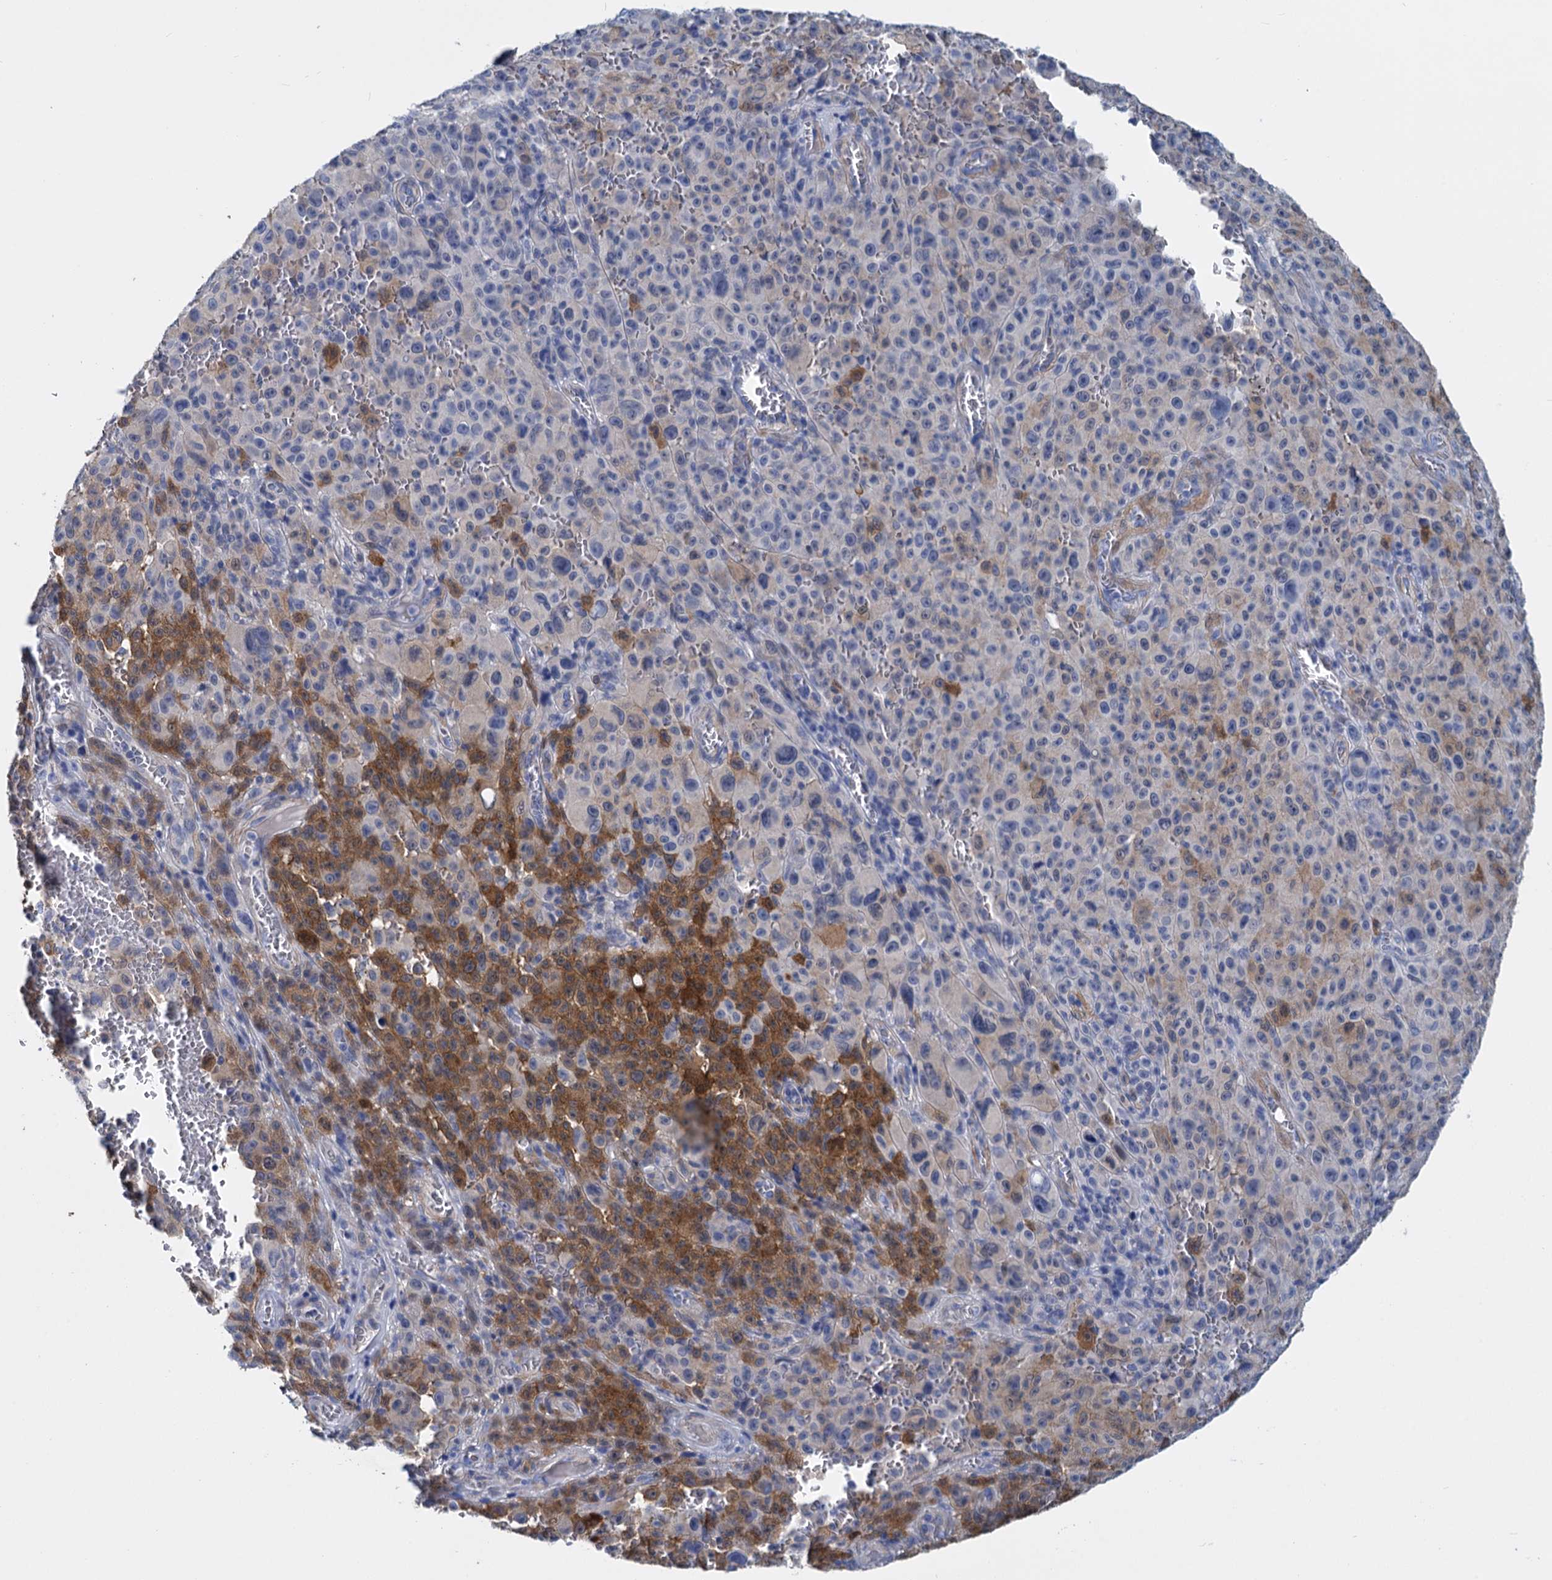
{"staining": {"intensity": "weak", "quantity": "<25%", "location": "cytoplasmic/membranous"}, "tissue": "melanoma", "cell_type": "Tumor cells", "image_type": "cancer", "snomed": [{"axis": "morphology", "description": "Malignant melanoma, NOS"}, {"axis": "topography", "description": "Skin"}], "caption": "IHC micrograph of neoplastic tissue: malignant melanoma stained with DAB (3,3'-diaminobenzidine) reveals no significant protein expression in tumor cells.", "gene": "GSTM3", "patient": {"sex": "female", "age": 82}}